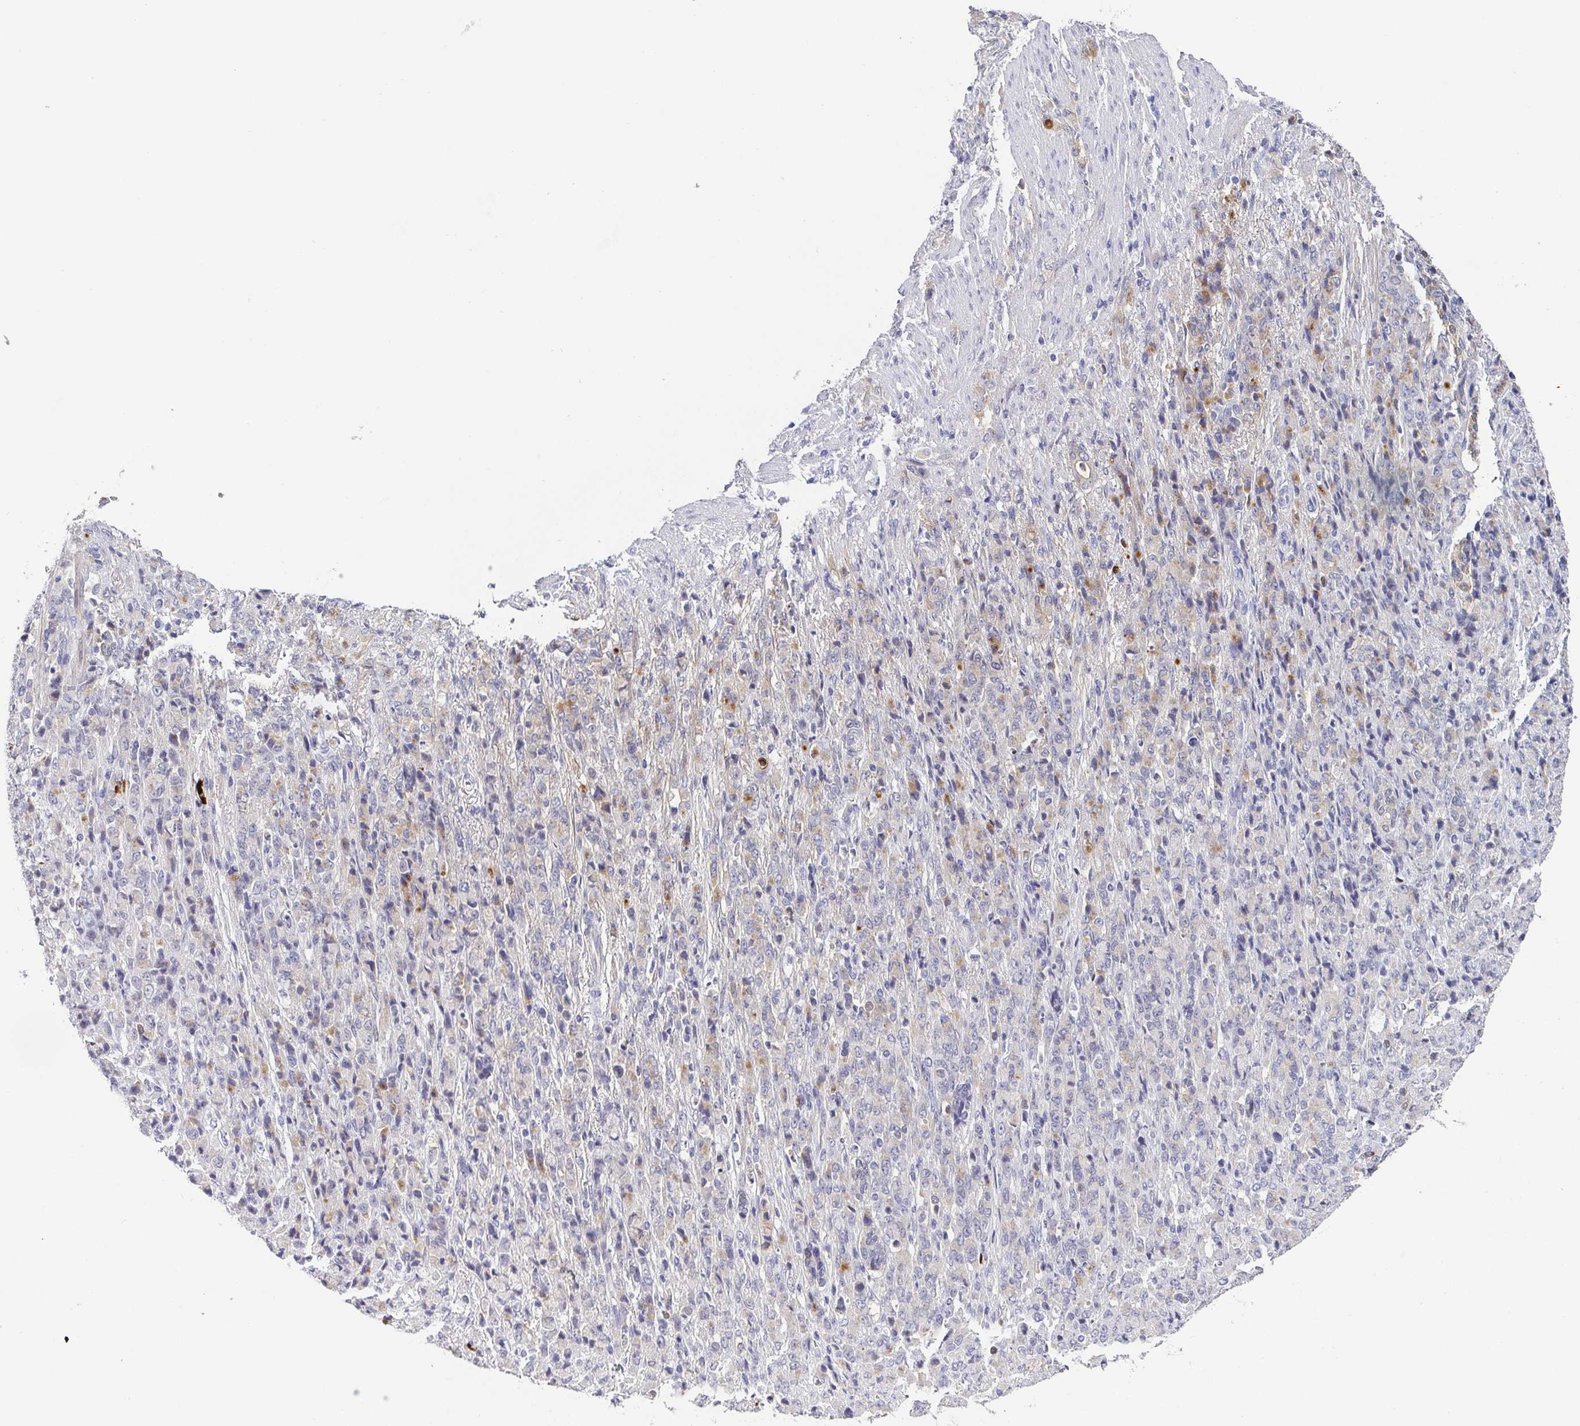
{"staining": {"intensity": "weak", "quantity": "<25%", "location": "cytoplasmic/membranous"}, "tissue": "stomach cancer", "cell_type": "Tumor cells", "image_type": "cancer", "snomed": [{"axis": "morphology", "description": "Adenocarcinoma, NOS"}, {"axis": "topography", "description": "Stomach"}], "caption": "Protein analysis of adenocarcinoma (stomach) shows no significant expression in tumor cells.", "gene": "RNASE7", "patient": {"sex": "female", "age": 79}}